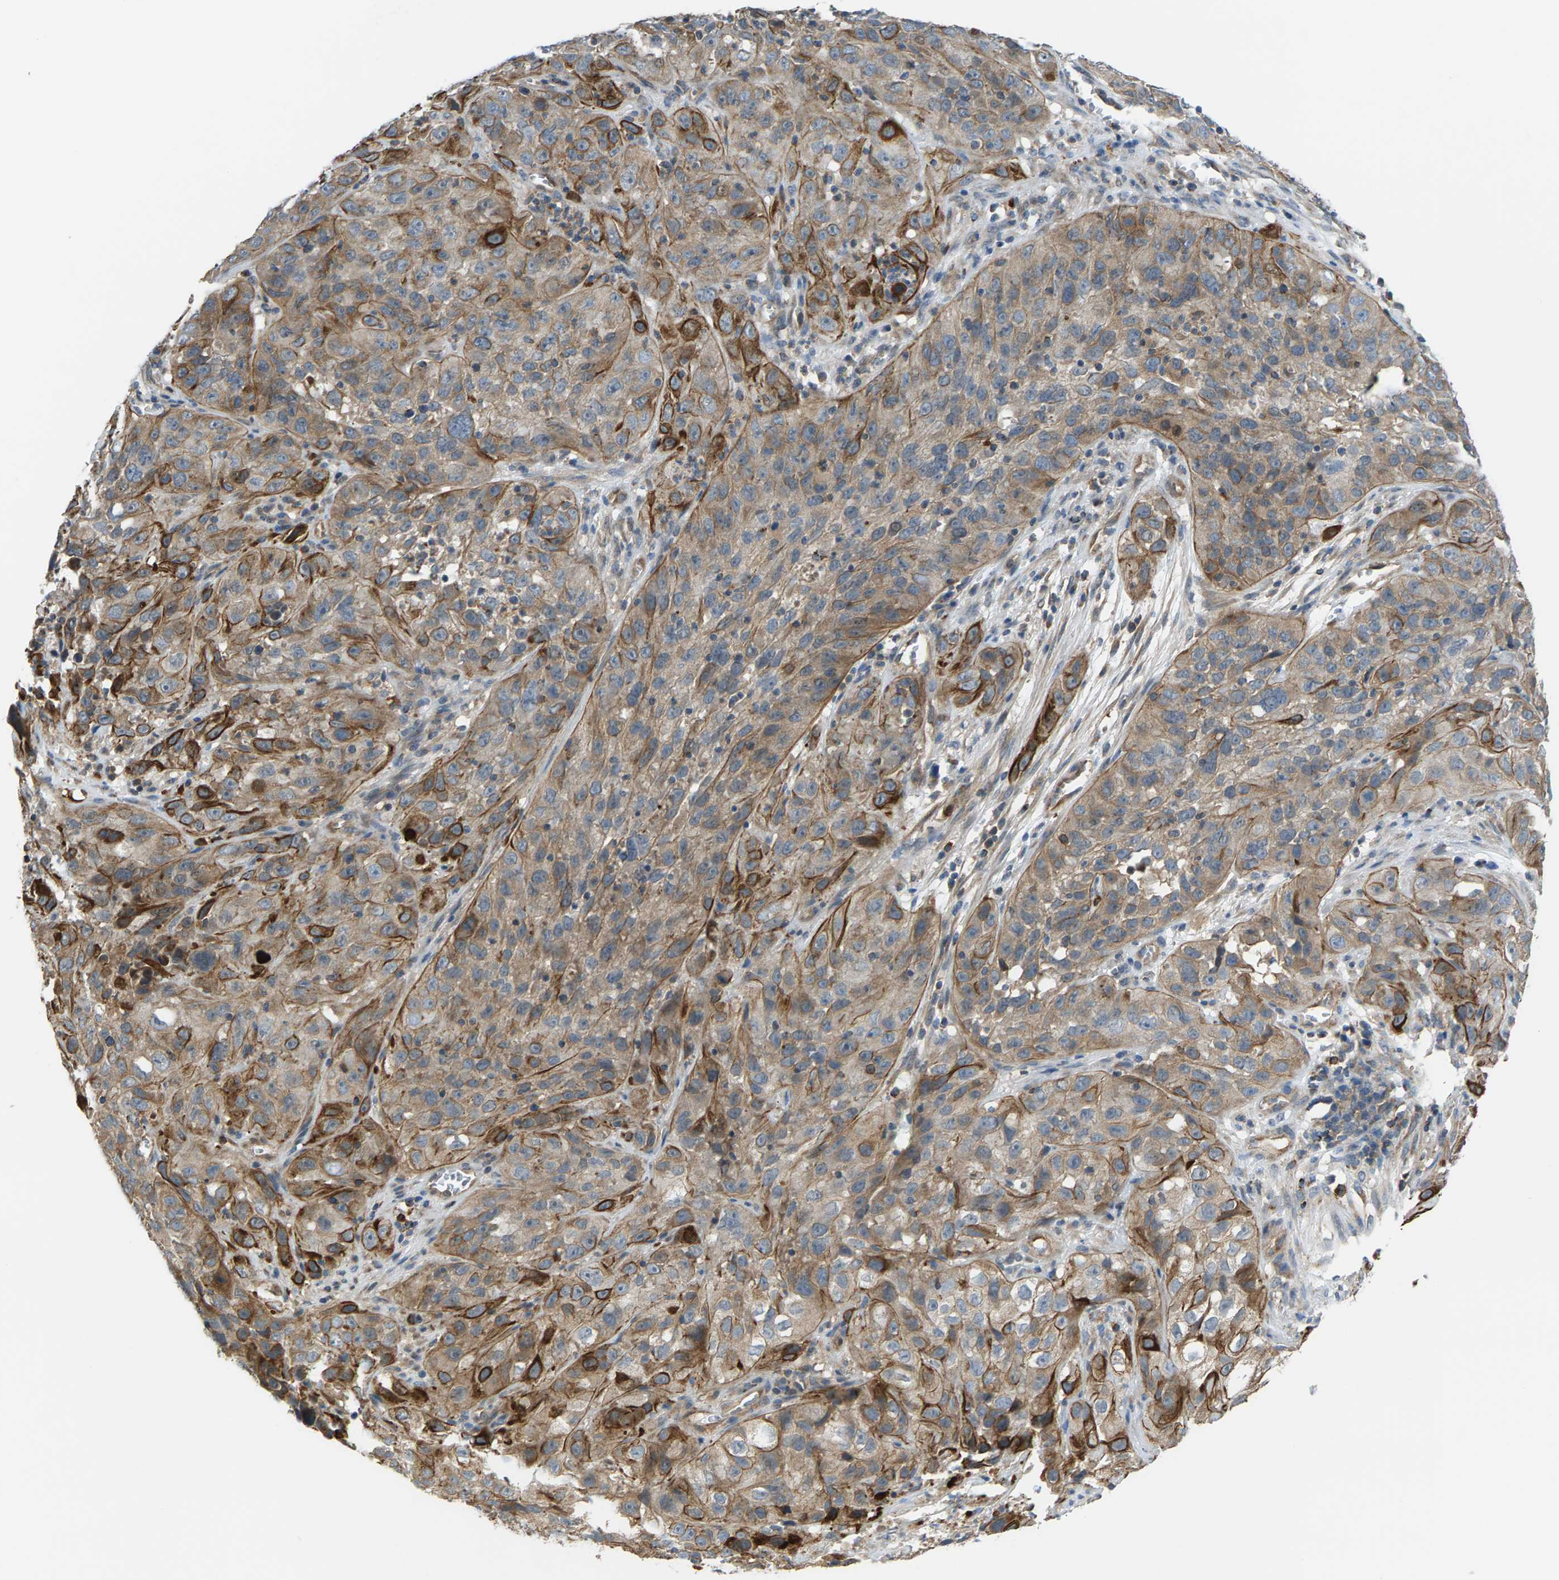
{"staining": {"intensity": "moderate", "quantity": ">75%", "location": "cytoplasmic/membranous"}, "tissue": "cervical cancer", "cell_type": "Tumor cells", "image_type": "cancer", "snomed": [{"axis": "morphology", "description": "Squamous cell carcinoma, NOS"}, {"axis": "topography", "description": "Cervix"}], "caption": "About >75% of tumor cells in cervical cancer exhibit moderate cytoplasmic/membranous protein expression as visualized by brown immunohistochemical staining.", "gene": "PDCL", "patient": {"sex": "female", "age": 32}}